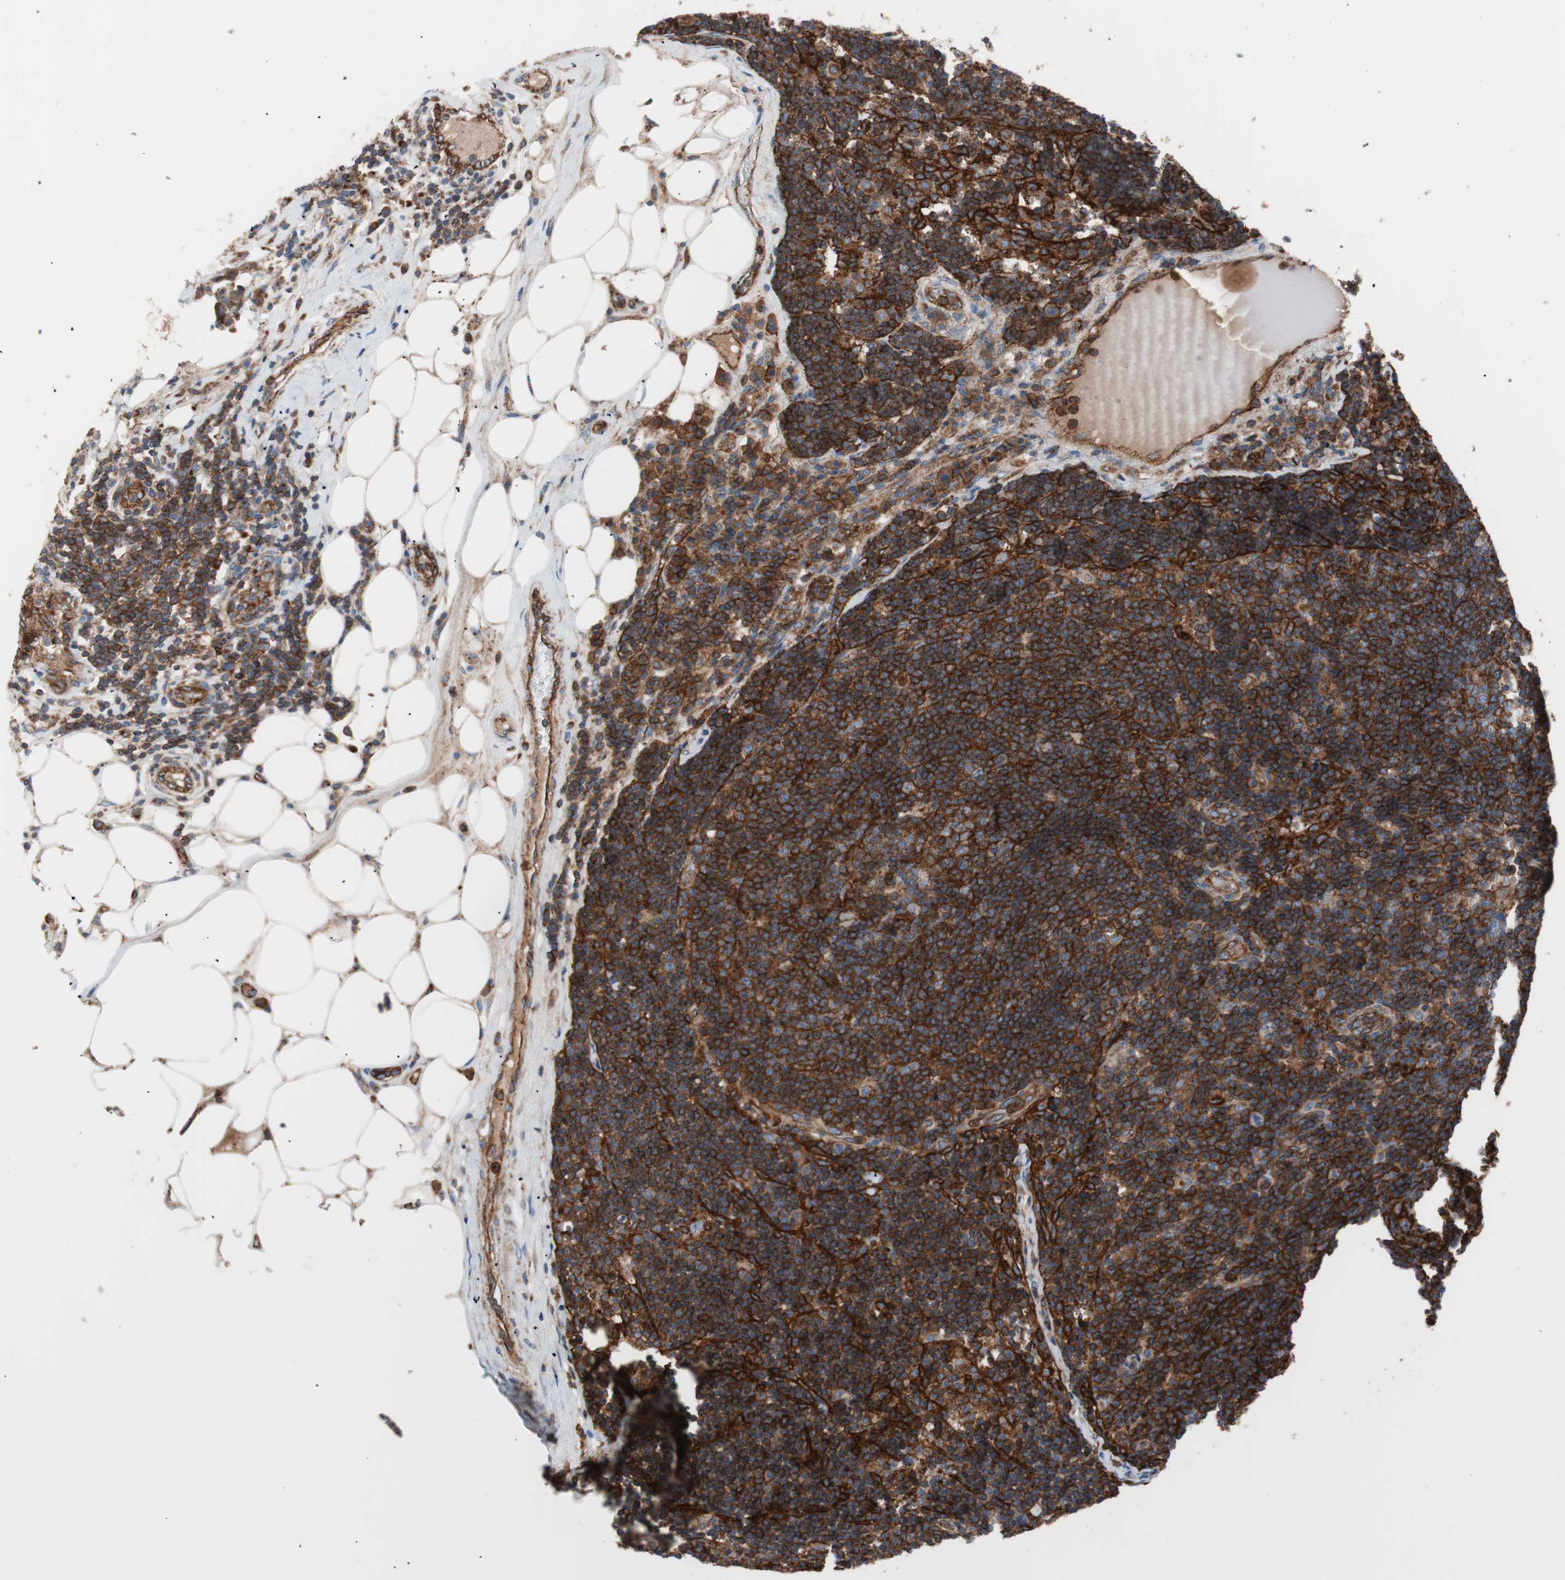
{"staining": {"intensity": "strong", "quantity": ">75%", "location": "cytoplasmic/membranous"}, "tissue": "lymph node", "cell_type": "Germinal center cells", "image_type": "normal", "snomed": [{"axis": "morphology", "description": "Normal tissue, NOS"}, {"axis": "morphology", "description": "Squamous cell carcinoma, metastatic, NOS"}, {"axis": "topography", "description": "Lymph node"}], "caption": "Immunohistochemistry (IHC) photomicrograph of normal lymph node: lymph node stained using immunohistochemistry (IHC) displays high levels of strong protein expression localized specifically in the cytoplasmic/membranous of germinal center cells, appearing as a cytoplasmic/membranous brown color.", "gene": "FLOT2", "patient": {"sex": "female", "age": 53}}